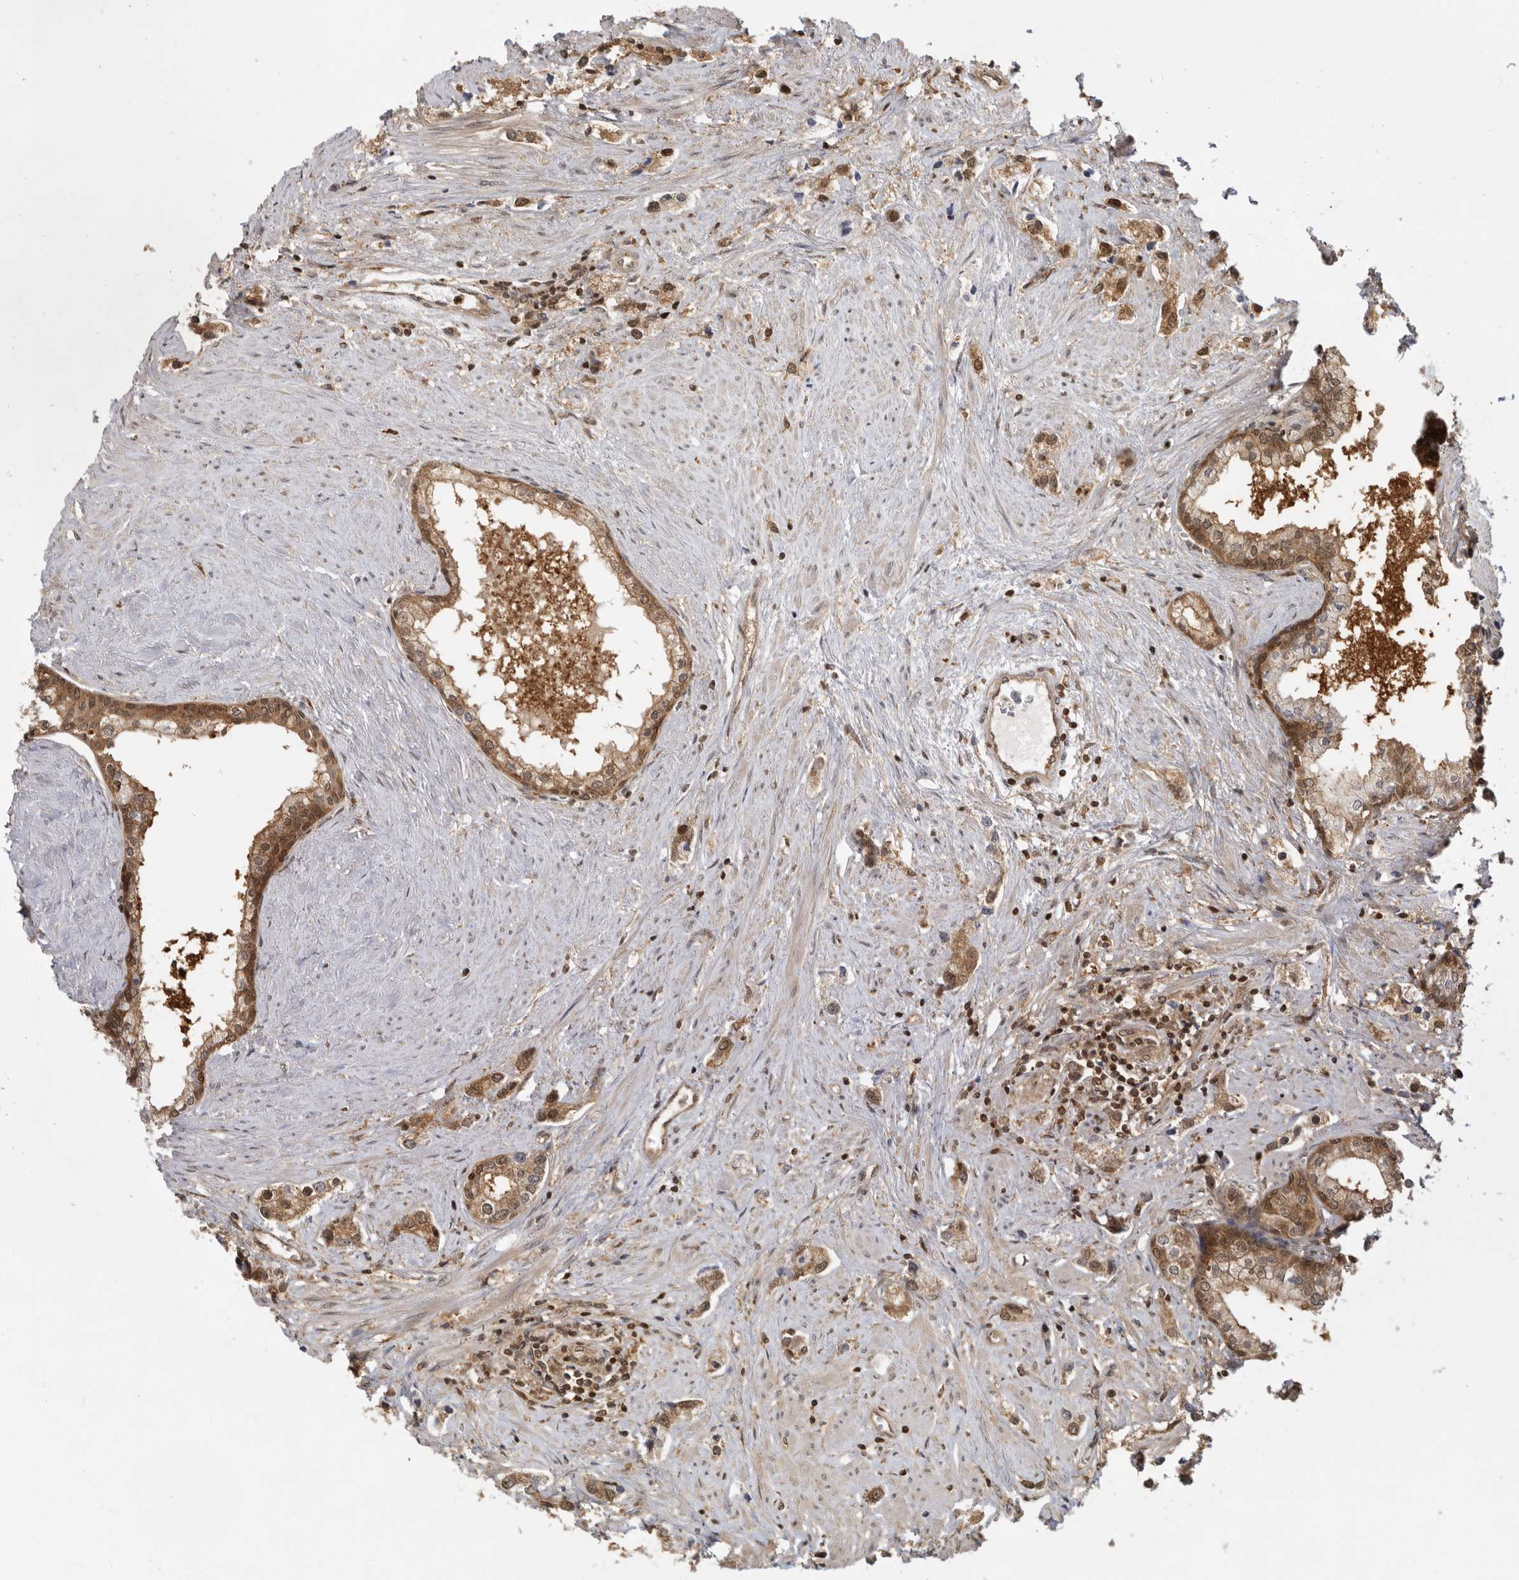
{"staining": {"intensity": "moderate", "quantity": "<25%", "location": "cytoplasmic/membranous,nuclear"}, "tissue": "prostate cancer", "cell_type": "Tumor cells", "image_type": "cancer", "snomed": [{"axis": "morphology", "description": "Adenocarcinoma, High grade"}, {"axis": "topography", "description": "Prostate"}], "caption": "A high-resolution micrograph shows immunohistochemistry (IHC) staining of prostate cancer (adenocarcinoma (high-grade)), which demonstrates moderate cytoplasmic/membranous and nuclear positivity in approximately <25% of tumor cells.", "gene": "ADPRS", "patient": {"sex": "male", "age": 66}}